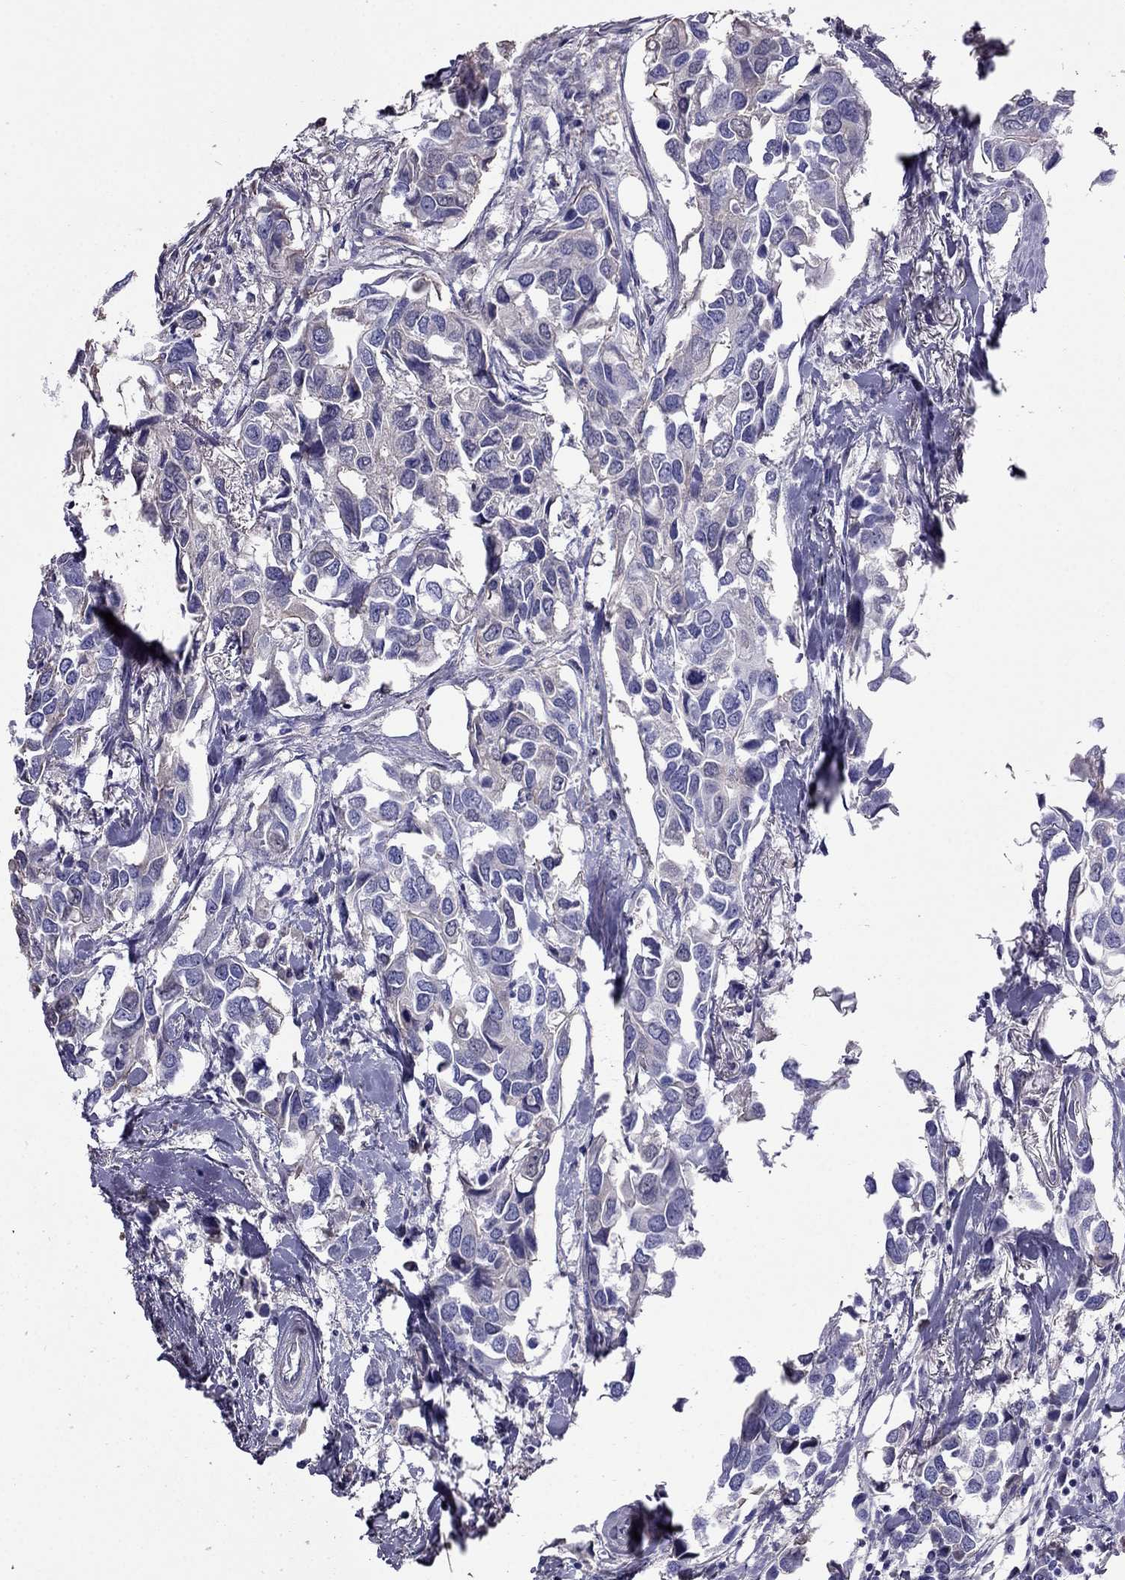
{"staining": {"intensity": "negative", "quantity": "none", "location": "none"}, "tissue": "breast cancer", "cell_type": "Tumor cells", "image_type": "cancer", "snomed": [{"axis": "morphology", "description": "Duct carcinoma"}, {"axis": "topography", "description": "Breast"}], "caption": "DAB immunohistochemical staining of intraductal carcinoma (breast) exhibits no significant staining in tumor cells.", "gene": "TBC1D21", "patient": {"sex": "female", "age": 83}}